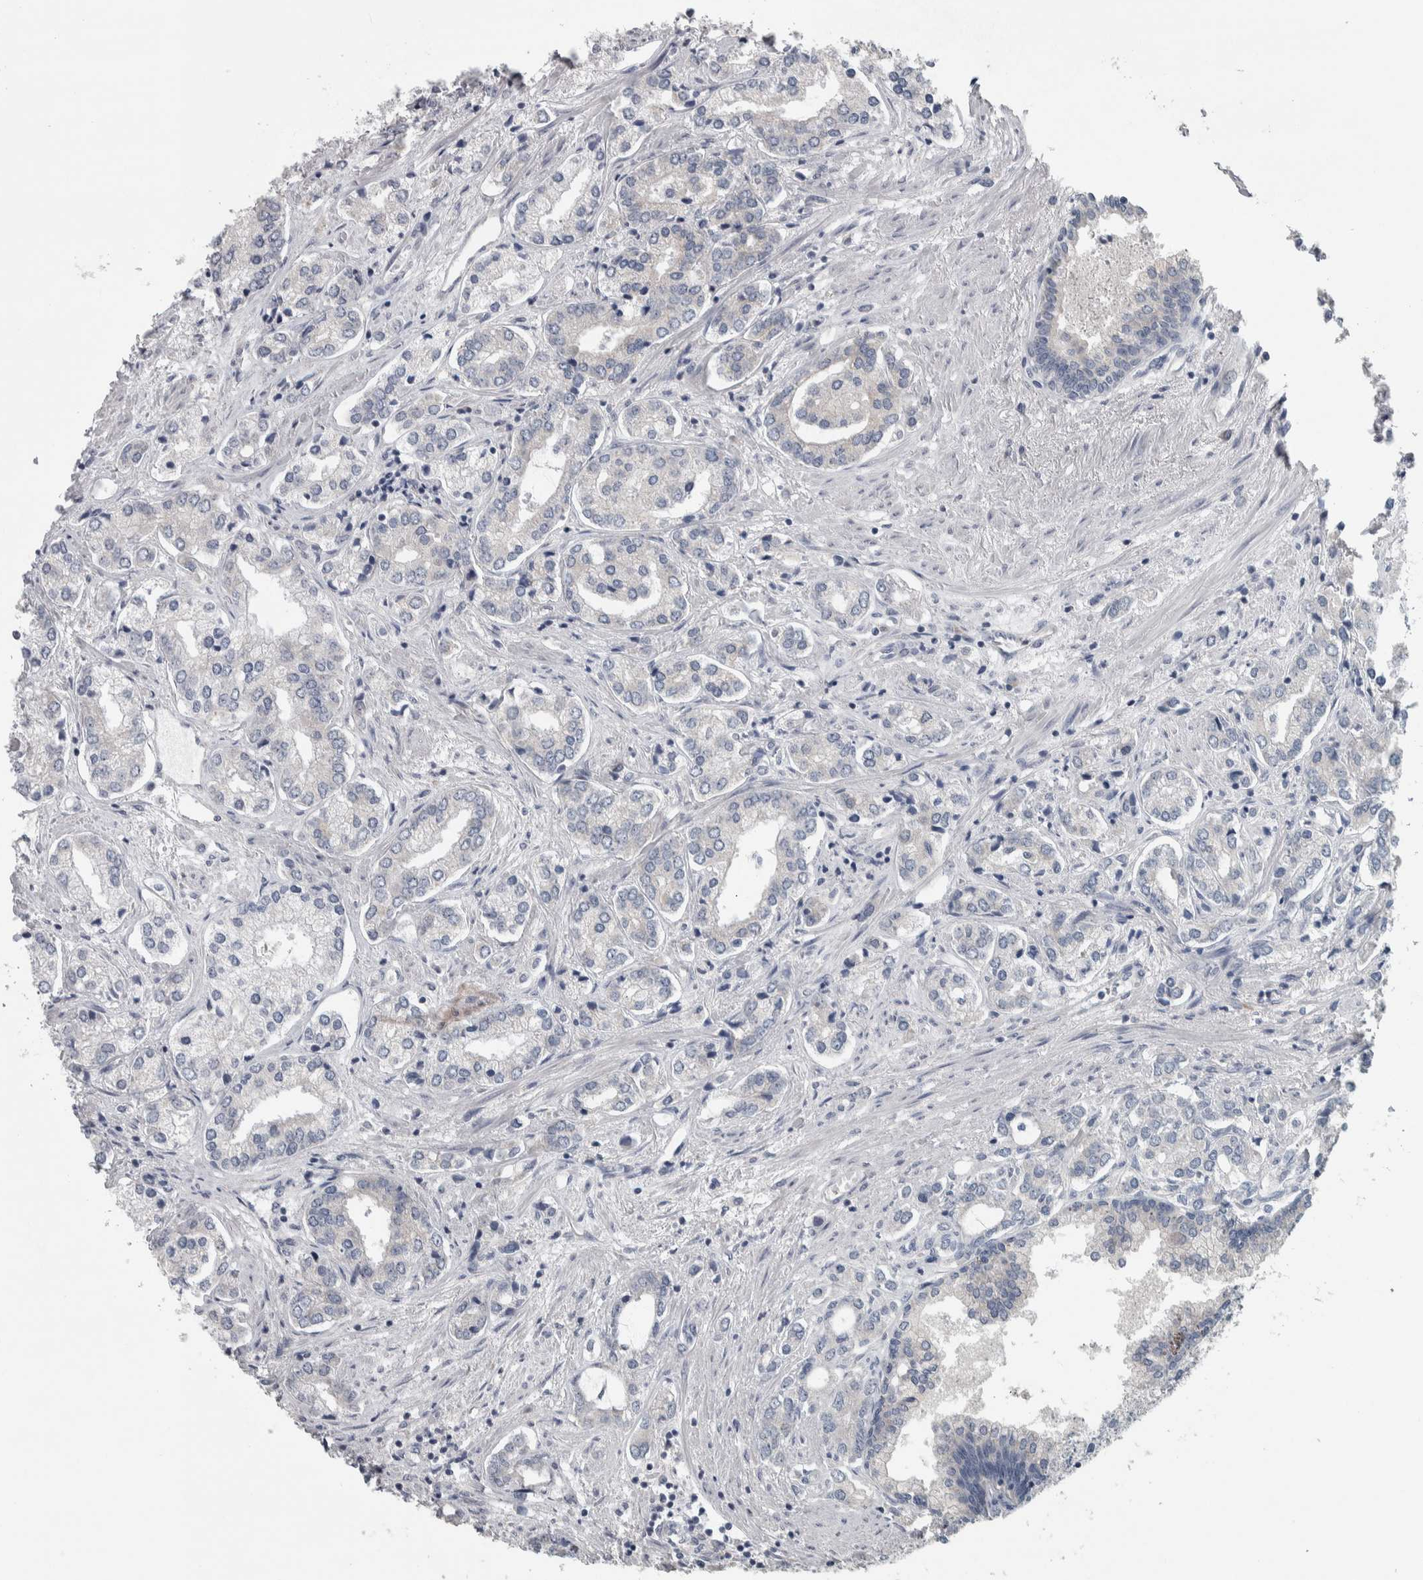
{"staining": {"intensity": "negative", "quantity": "none", "location": "none"}, "tissue": "prostate cancer", "cell_type": "Tumor cells", "image_type": "cancer", "snomed": [{"axis": "morphology", "description": "Adenocarcinoma, High grade"}, {"axis": "topography", "description": "Prostate"}], "caption": "IHC of prostate cancer displays no expression in tumor cells.", "gene": "SRP68", "patient": {"sex": "male", "age": 66}}